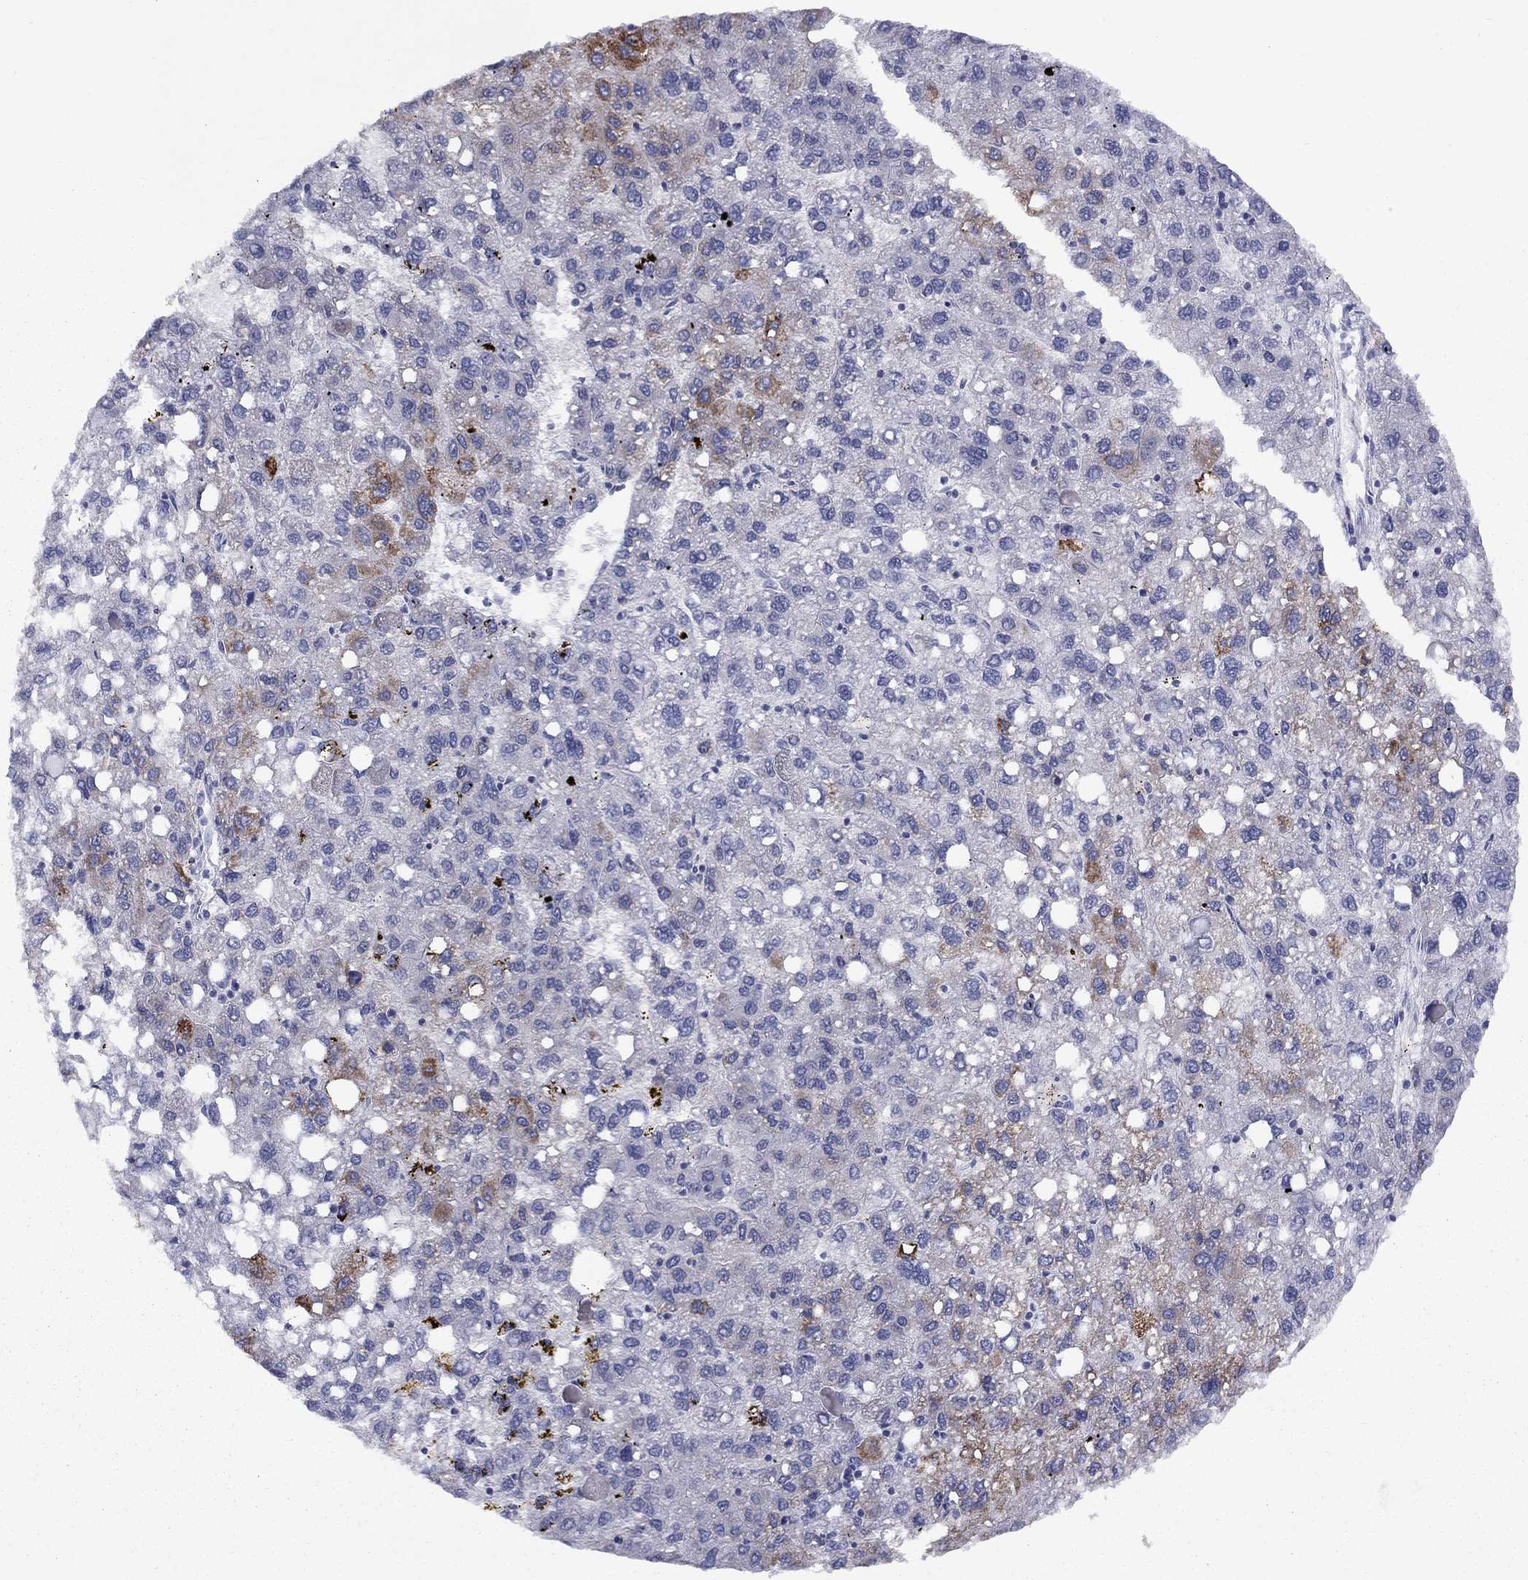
{"staining": {"intensity": "strong", "quantity": "<25%", "location": "cytoplasmic/membranous"}, "tissue": "liver cancer", "cell_type": "Tumor cells", "image_type": "cancer", "snomed": [{"axis": "morphology", "description": "Carcinoma, Hepatocellular, NOS"}, {"axis": "topography", "description": "Liver"}], "caption": "Brown immunohistochemical staining in human liver cancer (hepatocellular carcinoma) displays strong cytoplasmic/membranous staining in approximately <25% of tumor cells.", "gene": "CACNA1A", "patient": {"sex": "female", "age": 82}}